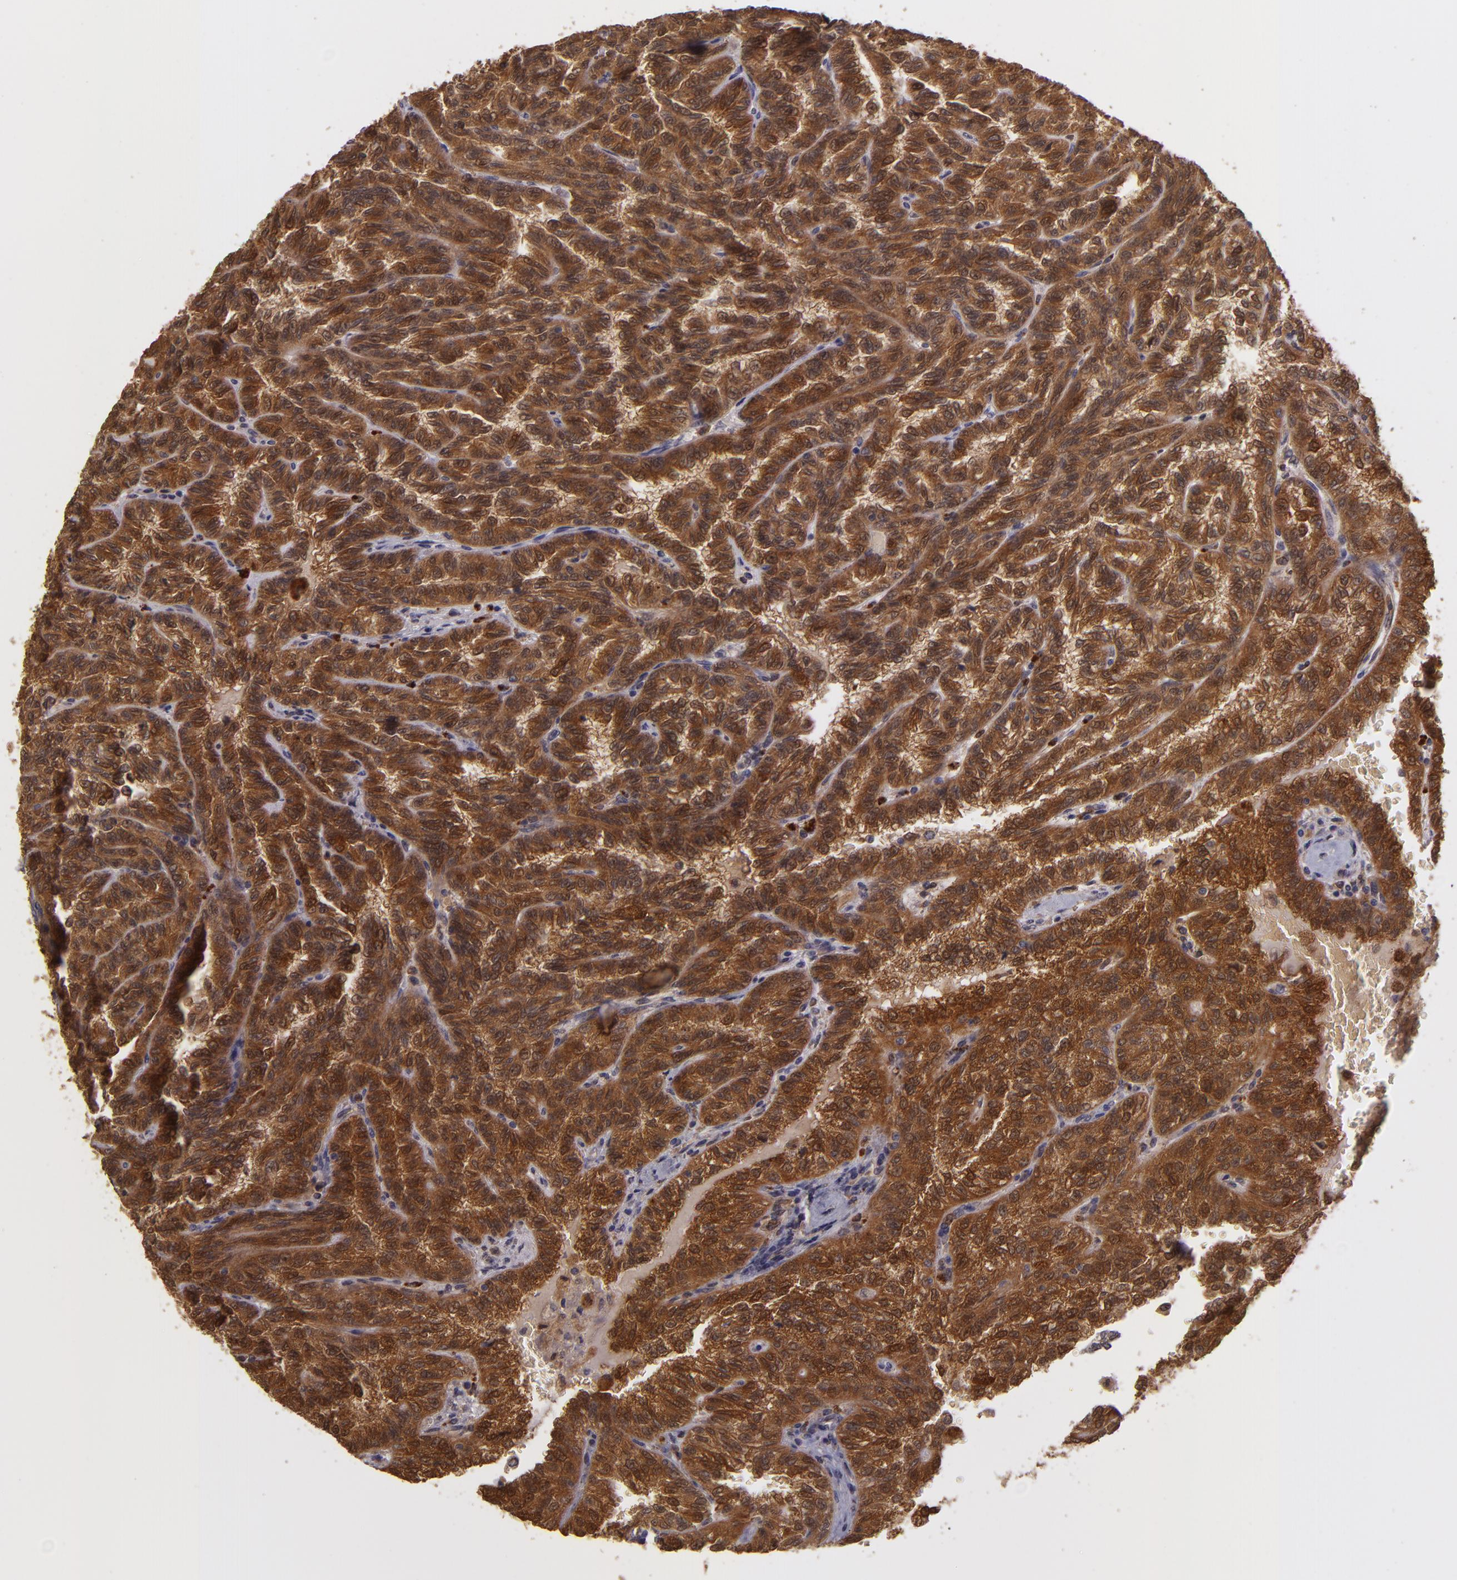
{"staining": {"intensity": "strong", "quantity": ">75%", "location": "cytoplasmic/membranous"}, "tissue": "renal cancer", "cell_type": "Tumor cells", "image_type": "cancer", "snomed": [{"axis": "morphology", "description": "Inflammation, NOS"}, {"axis": "morphology", "description": "Adenocarcinoma, NOS"}, {"axis": "topography", "description": "Kidney"}], "caption": "Protein analysis of renal adenocarcinoma tissue demonstrates strong cytoplasmic/membranous positivity in about >75% of tumor cells. (DAB (3,3'-diaminobenzidine) = brown stain, brightfield microscopy at high magnification).", "gene": "FHIT", "patient": {"sex": "male", "age": 68}}